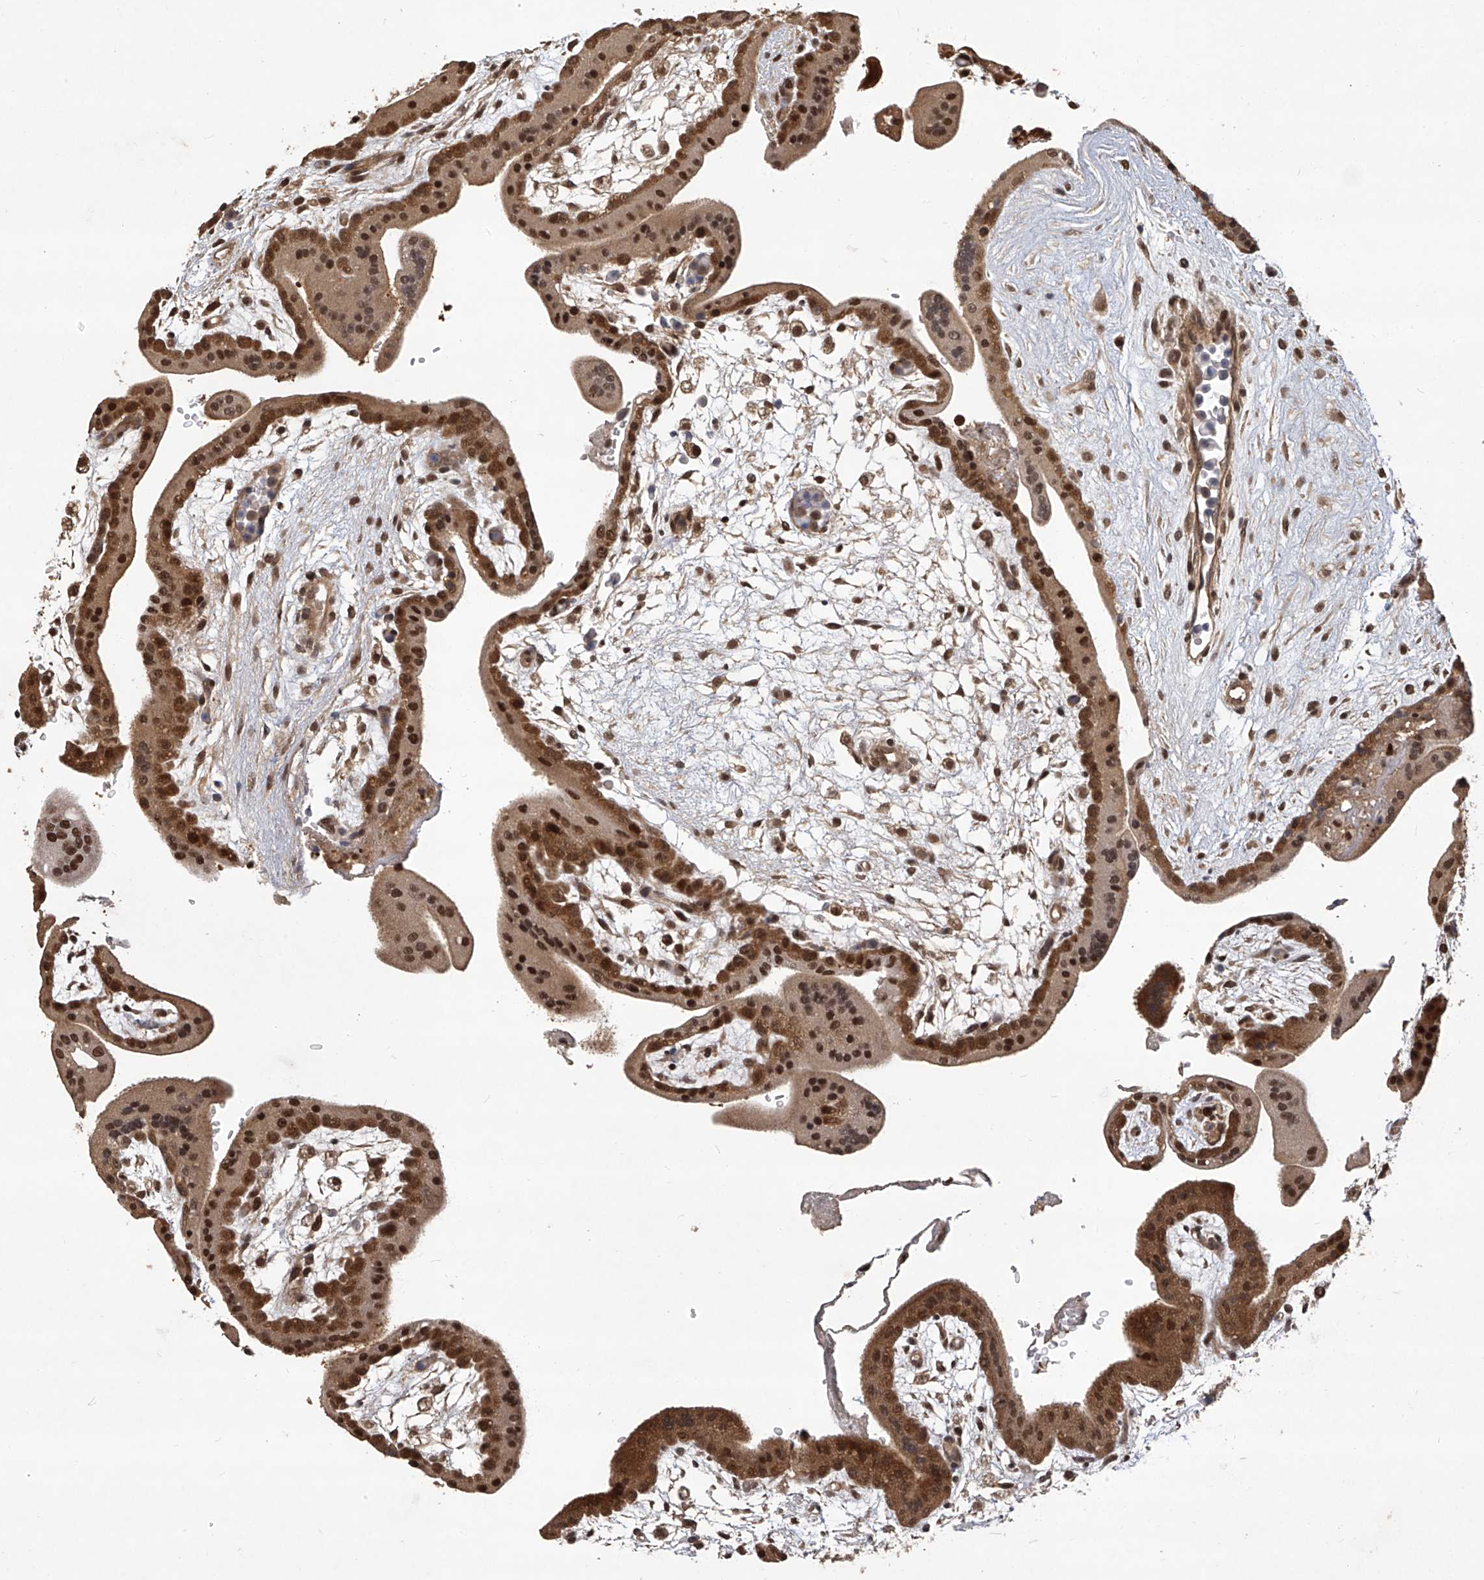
{"staining": {"intensity": "strong", "quantity": ">75%", "location": "cytoplasmic/membranous,nuclear"}, "tissue": "placenta", "cell_type": "Trophoblastic cells", "image_type": "normal", "snomed": [{"axis": "morphology", "description": "Normal tissue, NOS"}, {"axis": "topography", "description": "Placenta"}], "caption": "IHC (DAB (3,3'-diaminobenzidine)) staining of benign human placenta exhibits strong cytoplasmic/membranous,nuclear protein staining in approximately >75% of trophoblastic cells. (DAB (3,3'-diaminobenzidine) IHC, brown staining for protein, blue staining for nuclei).", "gene": "PSMB1", "patient": {"sex": "female", "age": 35}}